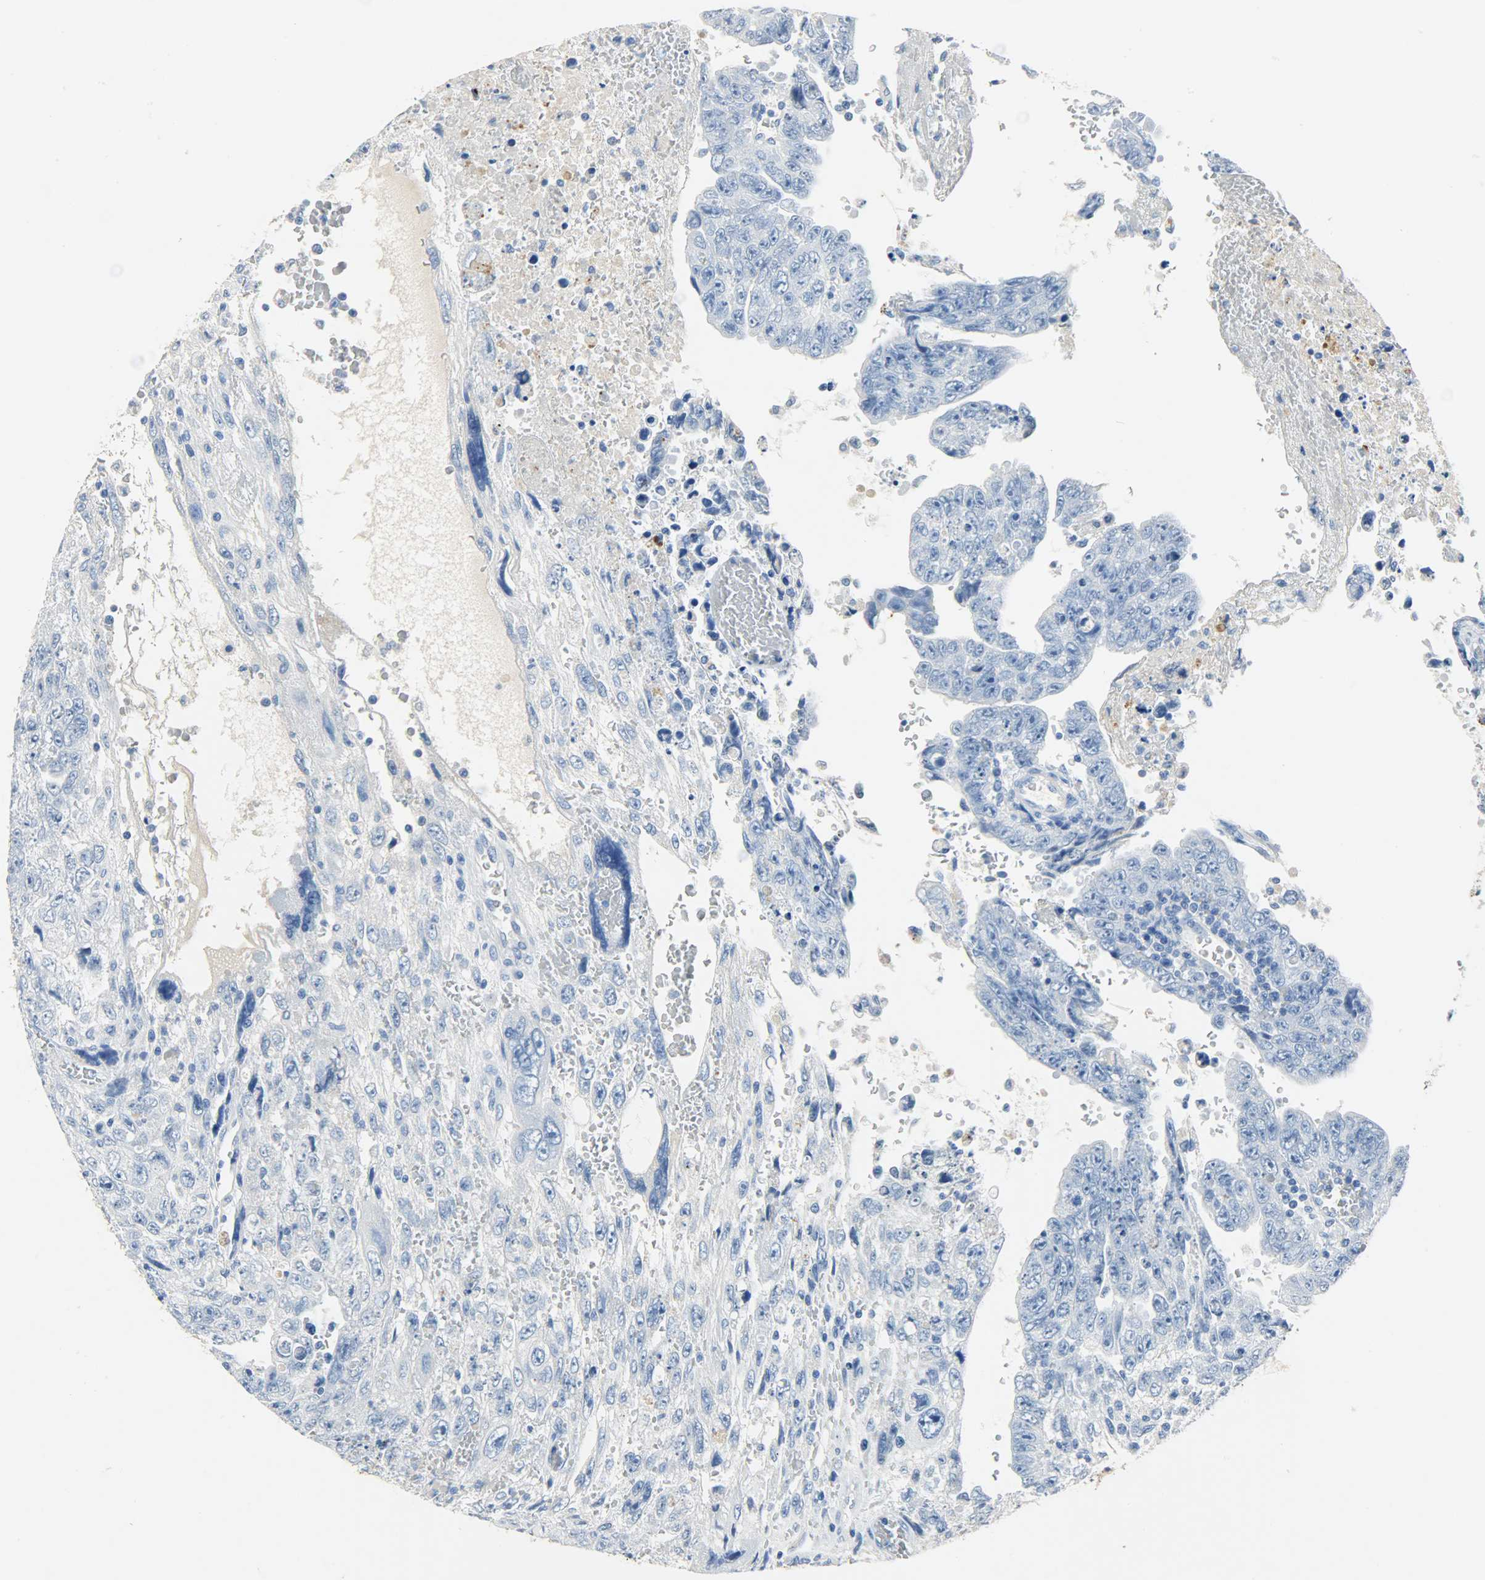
{"staining": {"intensity": "negative", "quantity": "none", "location": "none"}, "tissue": "testis cancer", "cell_type": "Tumor cells", "image_type": "cancer", "snomed": [{"axis": "morphology", "description": "Carcinoma, Embryonal, NOS"}, {"axis": "topography", "description": "Testis"}], "caption": "Tumor cells show no significant positivity in testis embryonal carcinoma. The staining was performed using DAB (3,3'-diaminobenzidine) to visualize the protein expression in brown, while the nuclei were stained in blue with hematoxylin (Magnification: 20x).", "gene": "CRP", "patient": {"sex": "male", "age": 28}}